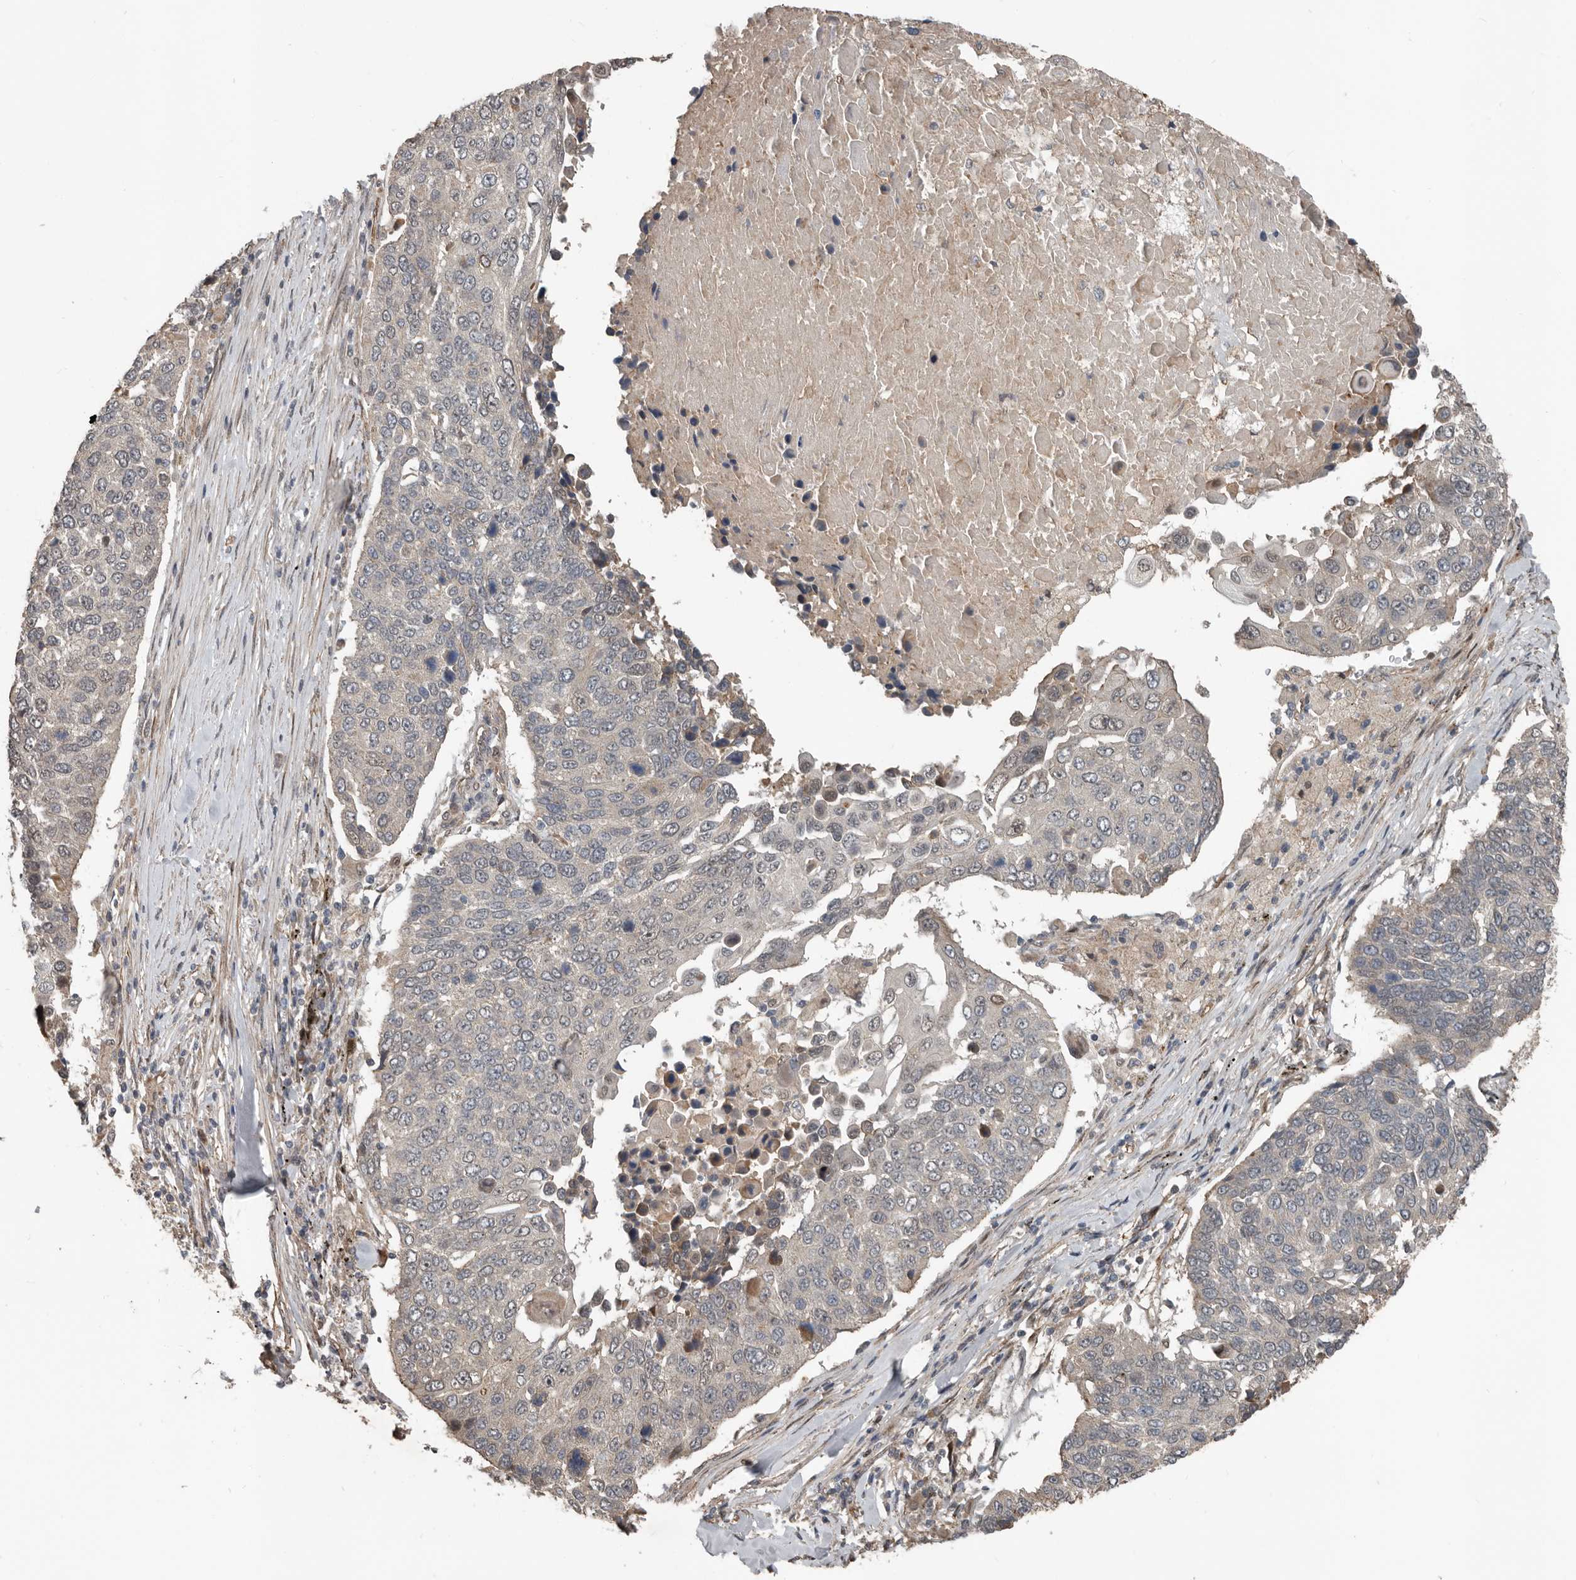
{"staining": {"intensity": "negative", "quantity": "none", "location": "none"}, "tissue": "lung cancer", "cell_type": "Tumor cells", "image_type": "cancer", "snomed": [{"axis": "morphology", "description": "Squamous cell carcinoma, NOS"}, {"axis": "topography", "description": "Lung"}], "caption": "Tumor cells show no significant protein positivity in lung squamous cell carcinoma.", "gene": "YOD1", "patient": {"sex": "male", "age": 66}}